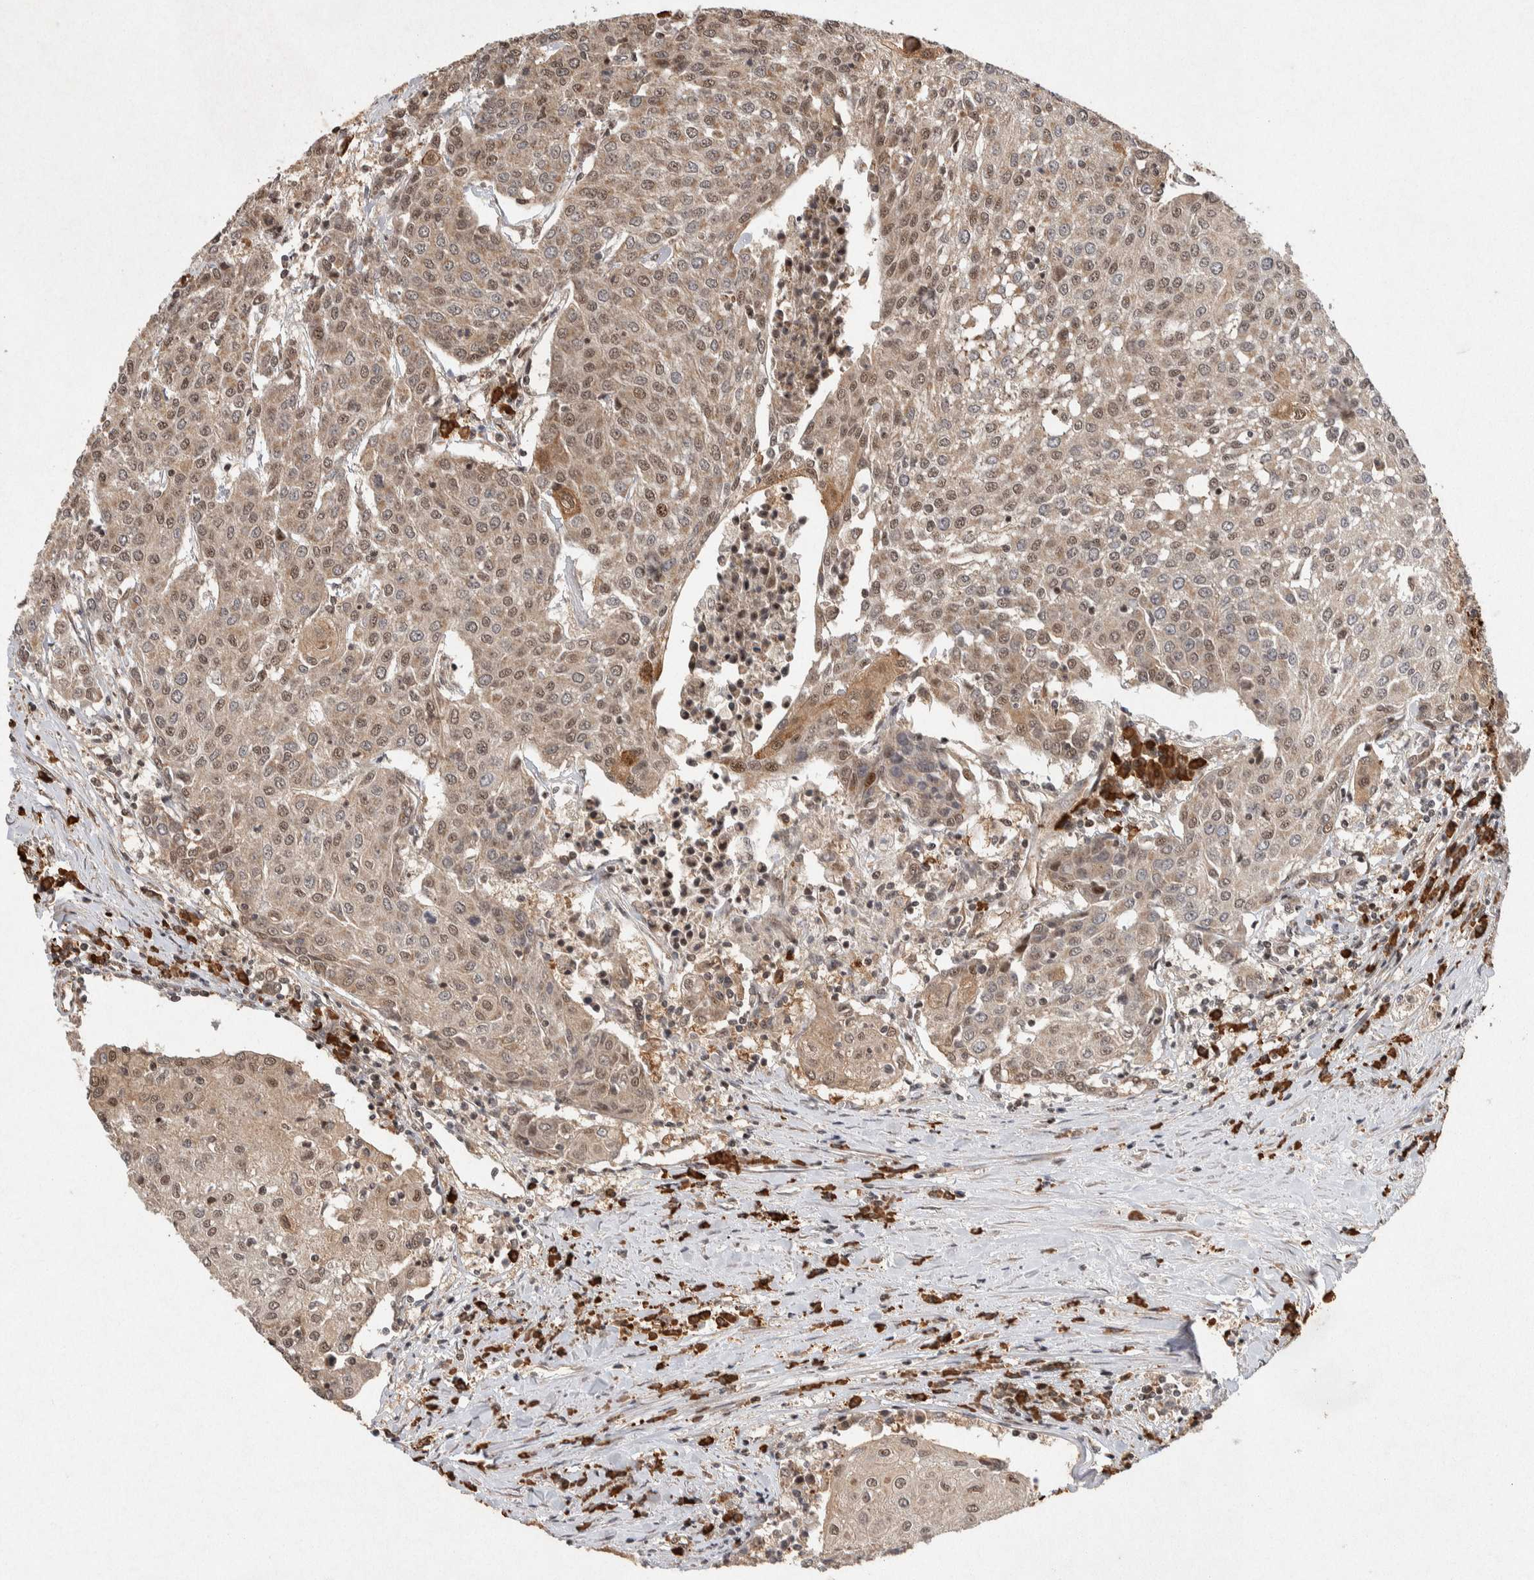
{"staining": {"intensity": "moderate", "quantity": "25%-75%", "location": "nuclear"}, "tissue": "urothelial cancer", "cell_type": "Tumor cells", "image_type": "cancer", "snomed": [{"axis": "morphology", "description": "Urothelial carcinoma, High grade"}, {"axis": "topography", "description": "Urinary bladder"}], "caption": "Tumor cells display moderate nuclear positivity in about 25%-75% of cells in high-grade urothelial carcinoma.", "gene": "TOR1B", "patient": {"sex": "female", "age": 85}}